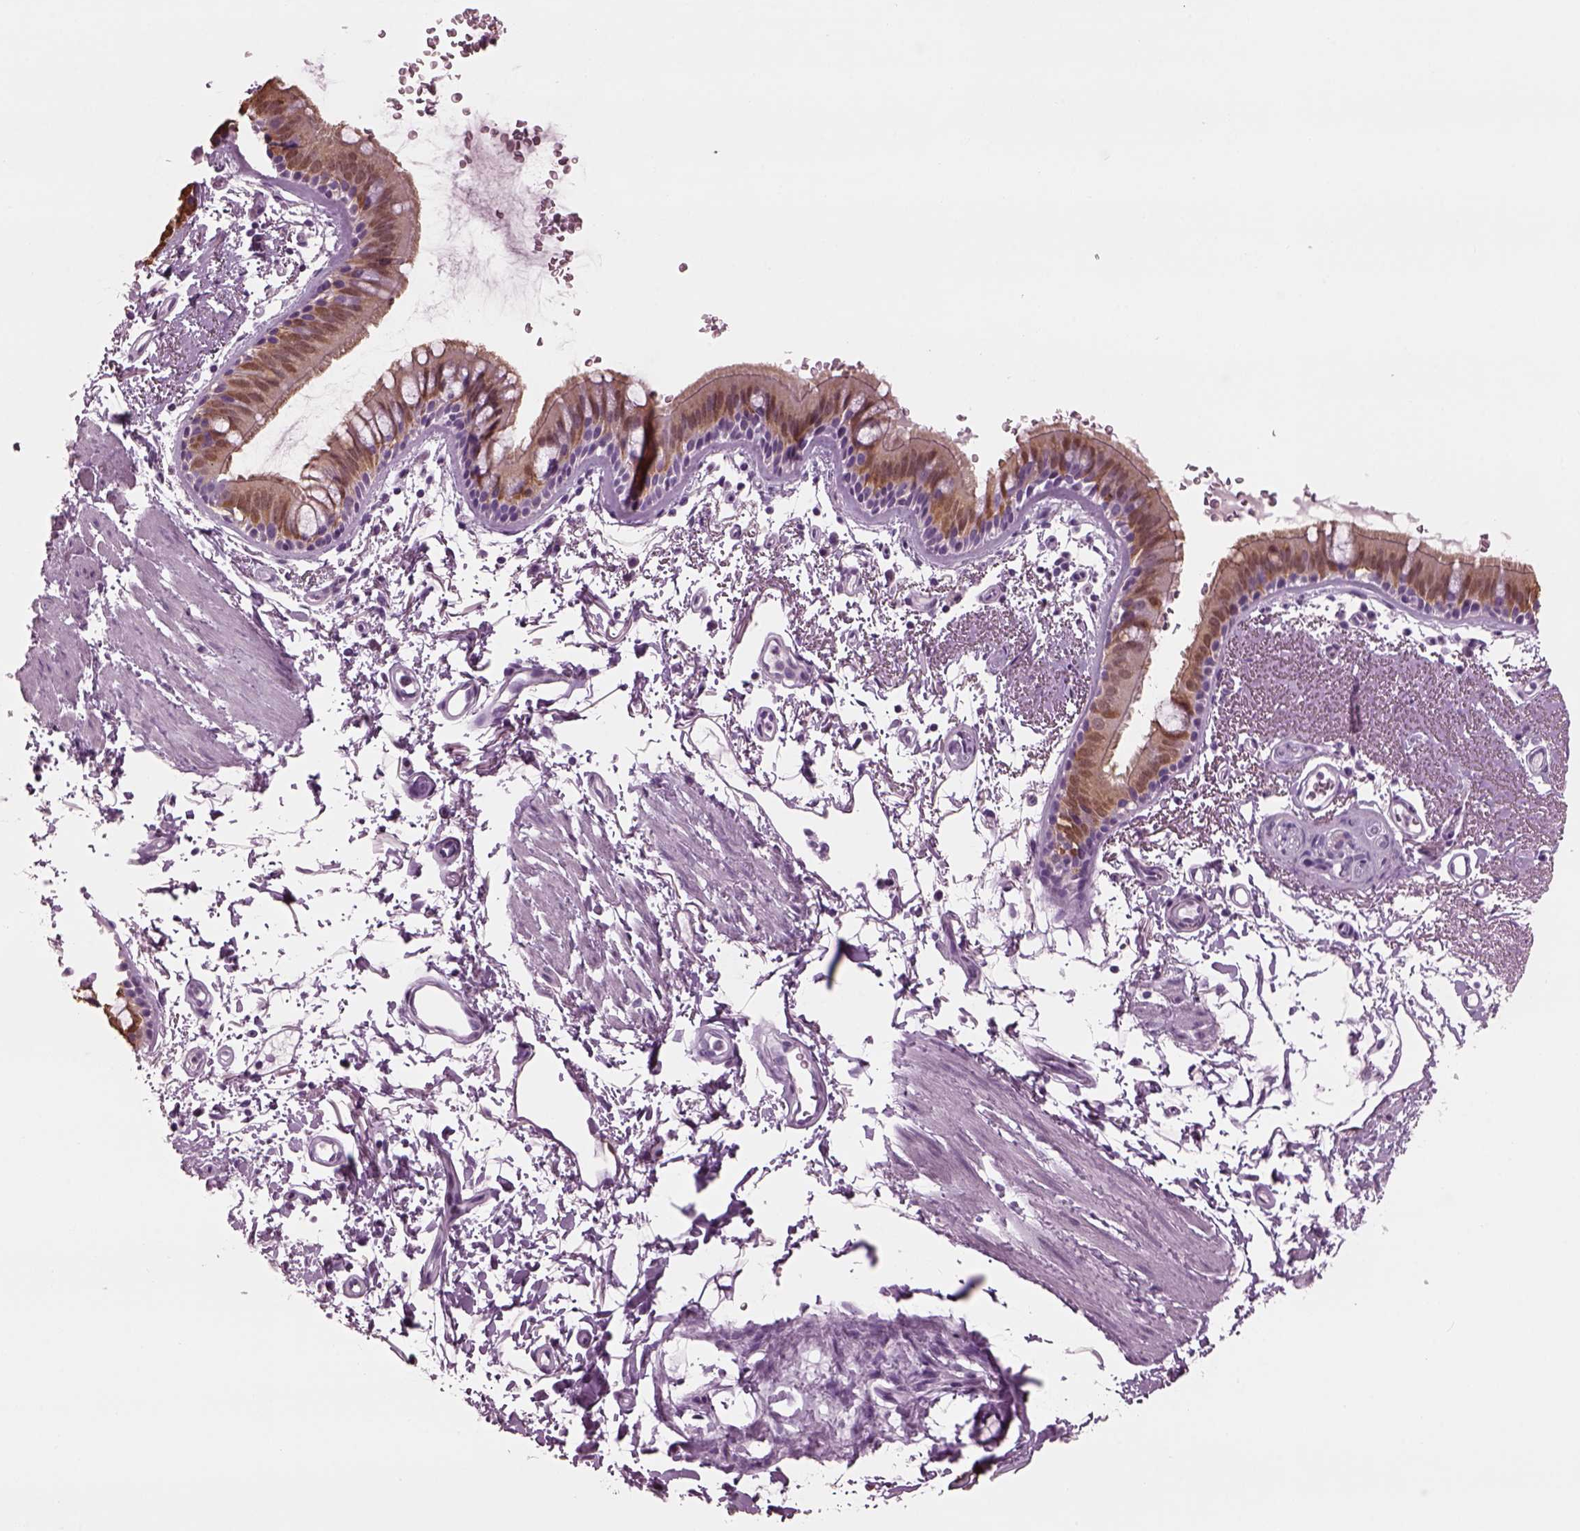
{"staining": {"intensity": "moderate", "quantity": "25%-75%", "location": "cytoplasmic/membranous,nuclear"}, "tissue": "bronchus", "cell_type": "Respiratory epithelial cells", "image_type": "normal", "snomed": [{"axis": "morphology", "description": "Normal tissue, NOS"}, {"axis": "topography", "description": "Lymph node"}, {"axis": "topography", "description": "Bronchus"}], "caption": "Immunohistochemical staining of unremarkable bronchus reveals 25%-75% levels of moderate cytoplasmic/membranous,nuclear protein expression in about 25%-75% of respiratory epithelial cells.", "gene": "TPPP2", "patient": {"sex": "female", "age": 70}}